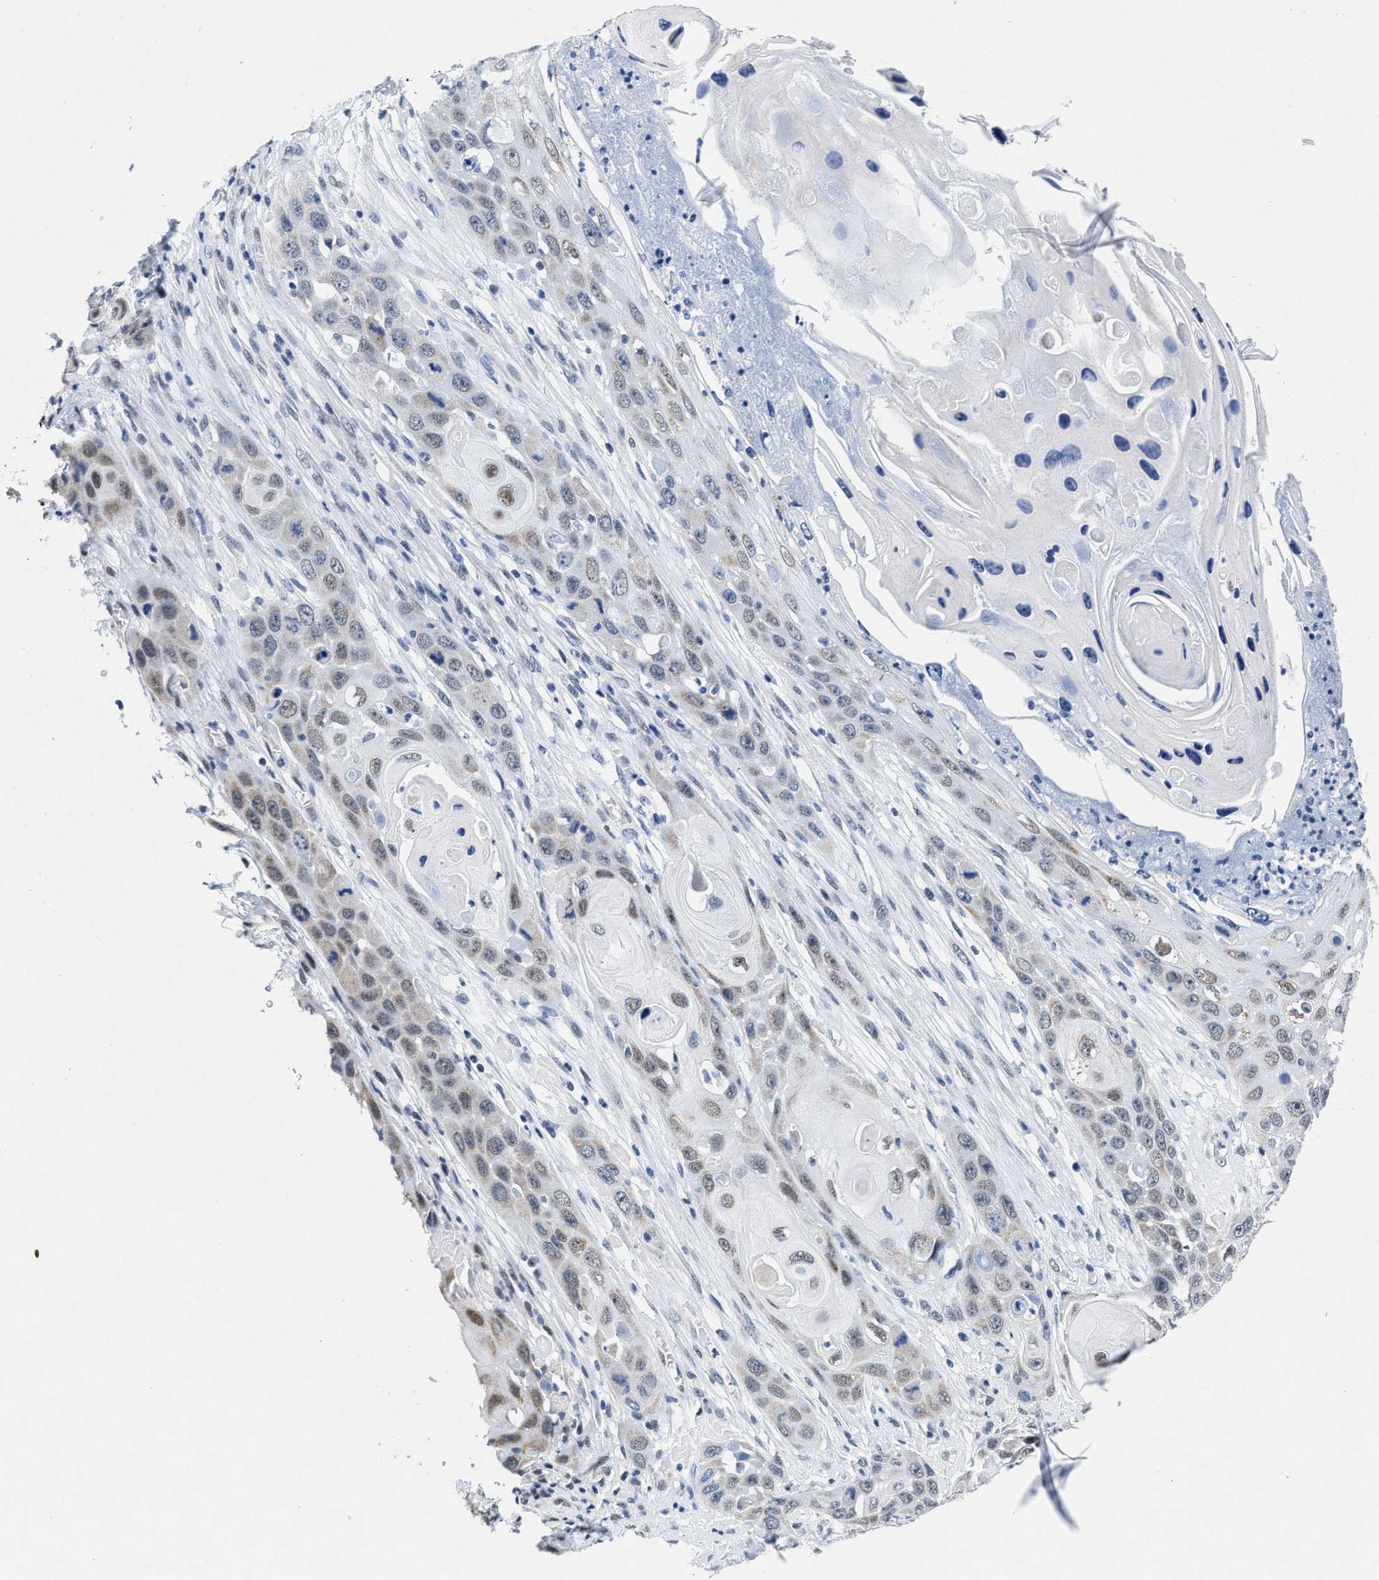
{"staining": {"intensity": "weak", "quantity": "<25%", "location": "cytoplasmic/membranous,nuclear"}, "tissue": "skin cancer", "cell_type": "Tumor cells", "image_type": "cancer", "snomed": [{"axis": "morphology", "description": "Squamous cell carcinoma, NOS"}, {"axis": "topography", "description": "Skin"}], "caption": "High power microscopy image of an immunohistochemistry (IHC) image of skin cancer, revealing no significant expression in tumor cells.", "gene": "ID3", "patient": {"sex": "male", "age": 55}}